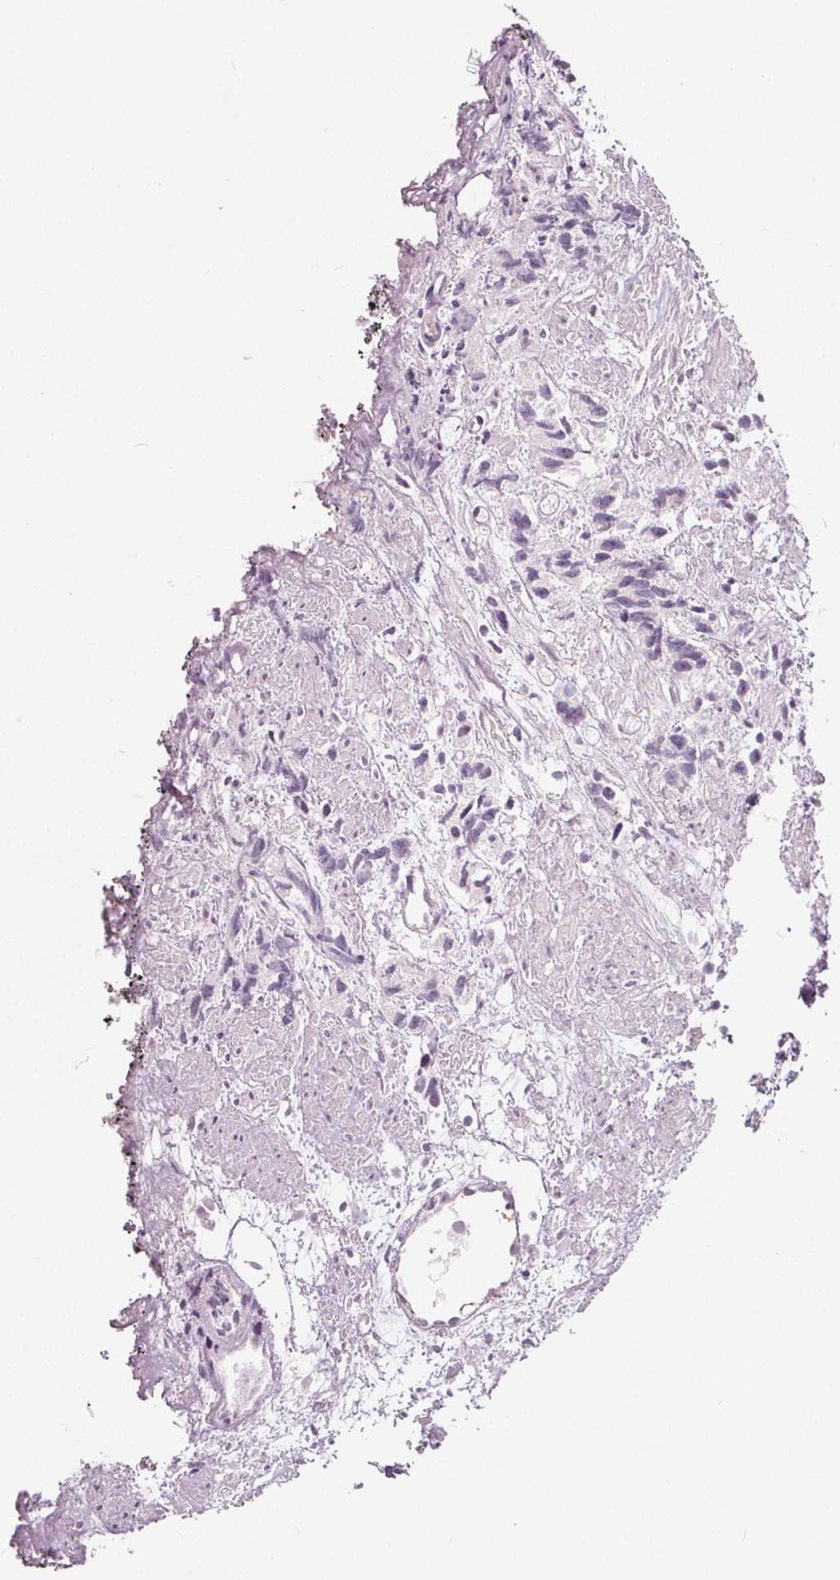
{"staining": {"intensity": "negative", "quantity": "none", "location": "none"}, "tissue": "prostate cancer", "cell_type": "Tumor cells", "image_type": "cancer", "snomed": [{"axis": "morphology", "description": "Adenocarcinoma, High grade"}, {"axis": "topography", "description": "Prostate"}], "caption": "Image shows no protein positivity in tumor cells of prostate cancer (adenocarcinoma (high-grade)) tissue.", "gene": "DRC3", "patient": {"sex": "male", "age": 68}}